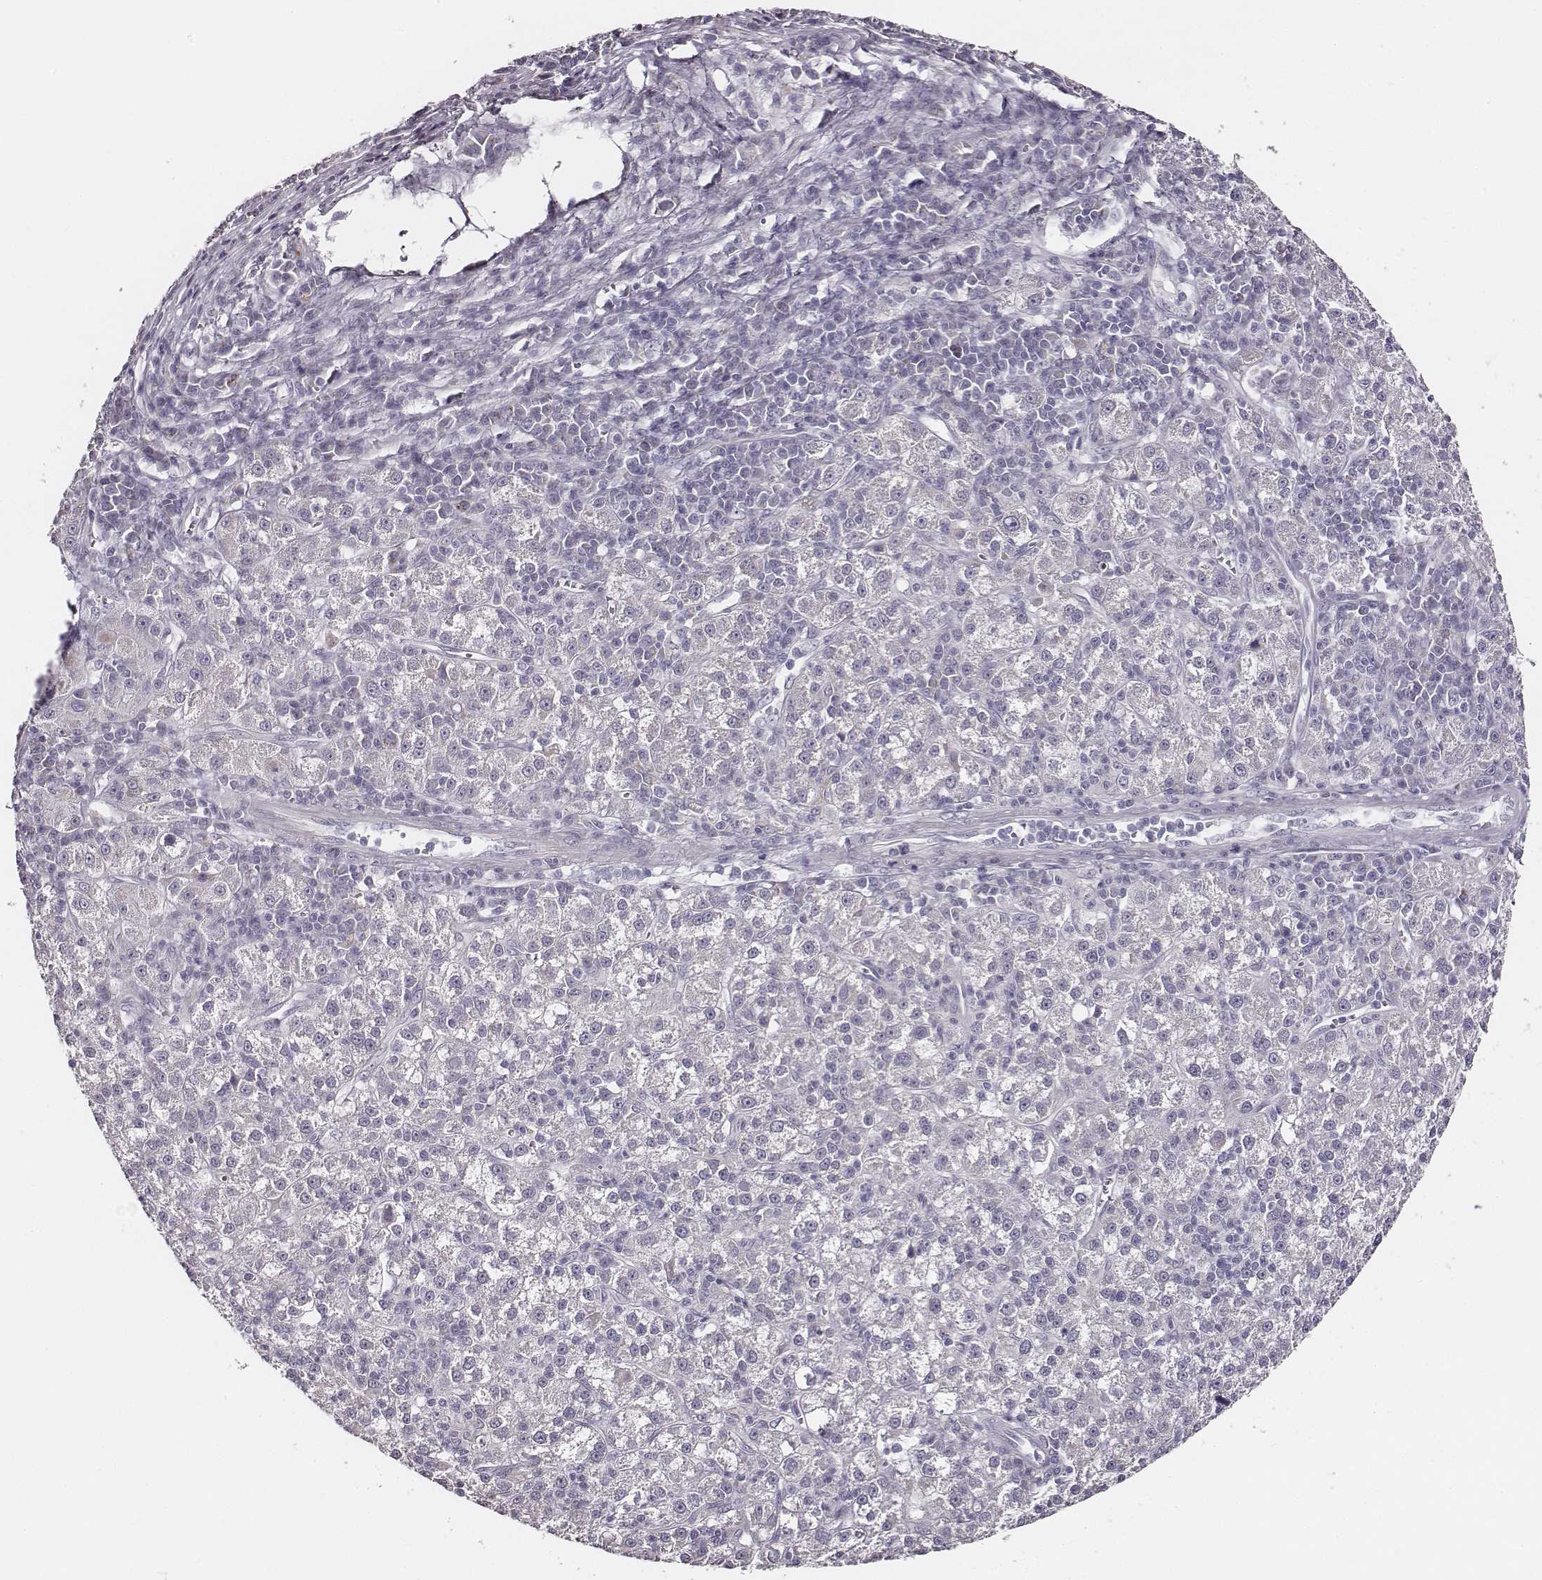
{"staining": {"intensity": "negative", "quantity": "none", "location": "none"}, "tissue": "liver cancer", "cell_type": "Tumor cells", "image_type": "cancer", "snomed": [{"axis": "morphology", "description": "Carcinoma, Hepatocellular, NOS"}, {"axis": "topography", "description": "Liver"}], "caption": "Tumor cells are negative for protein expression in human hepatocellular carcinoma (liver).", "gene": "UBL4B", "patient": {"sex": "female", "age": 60}}